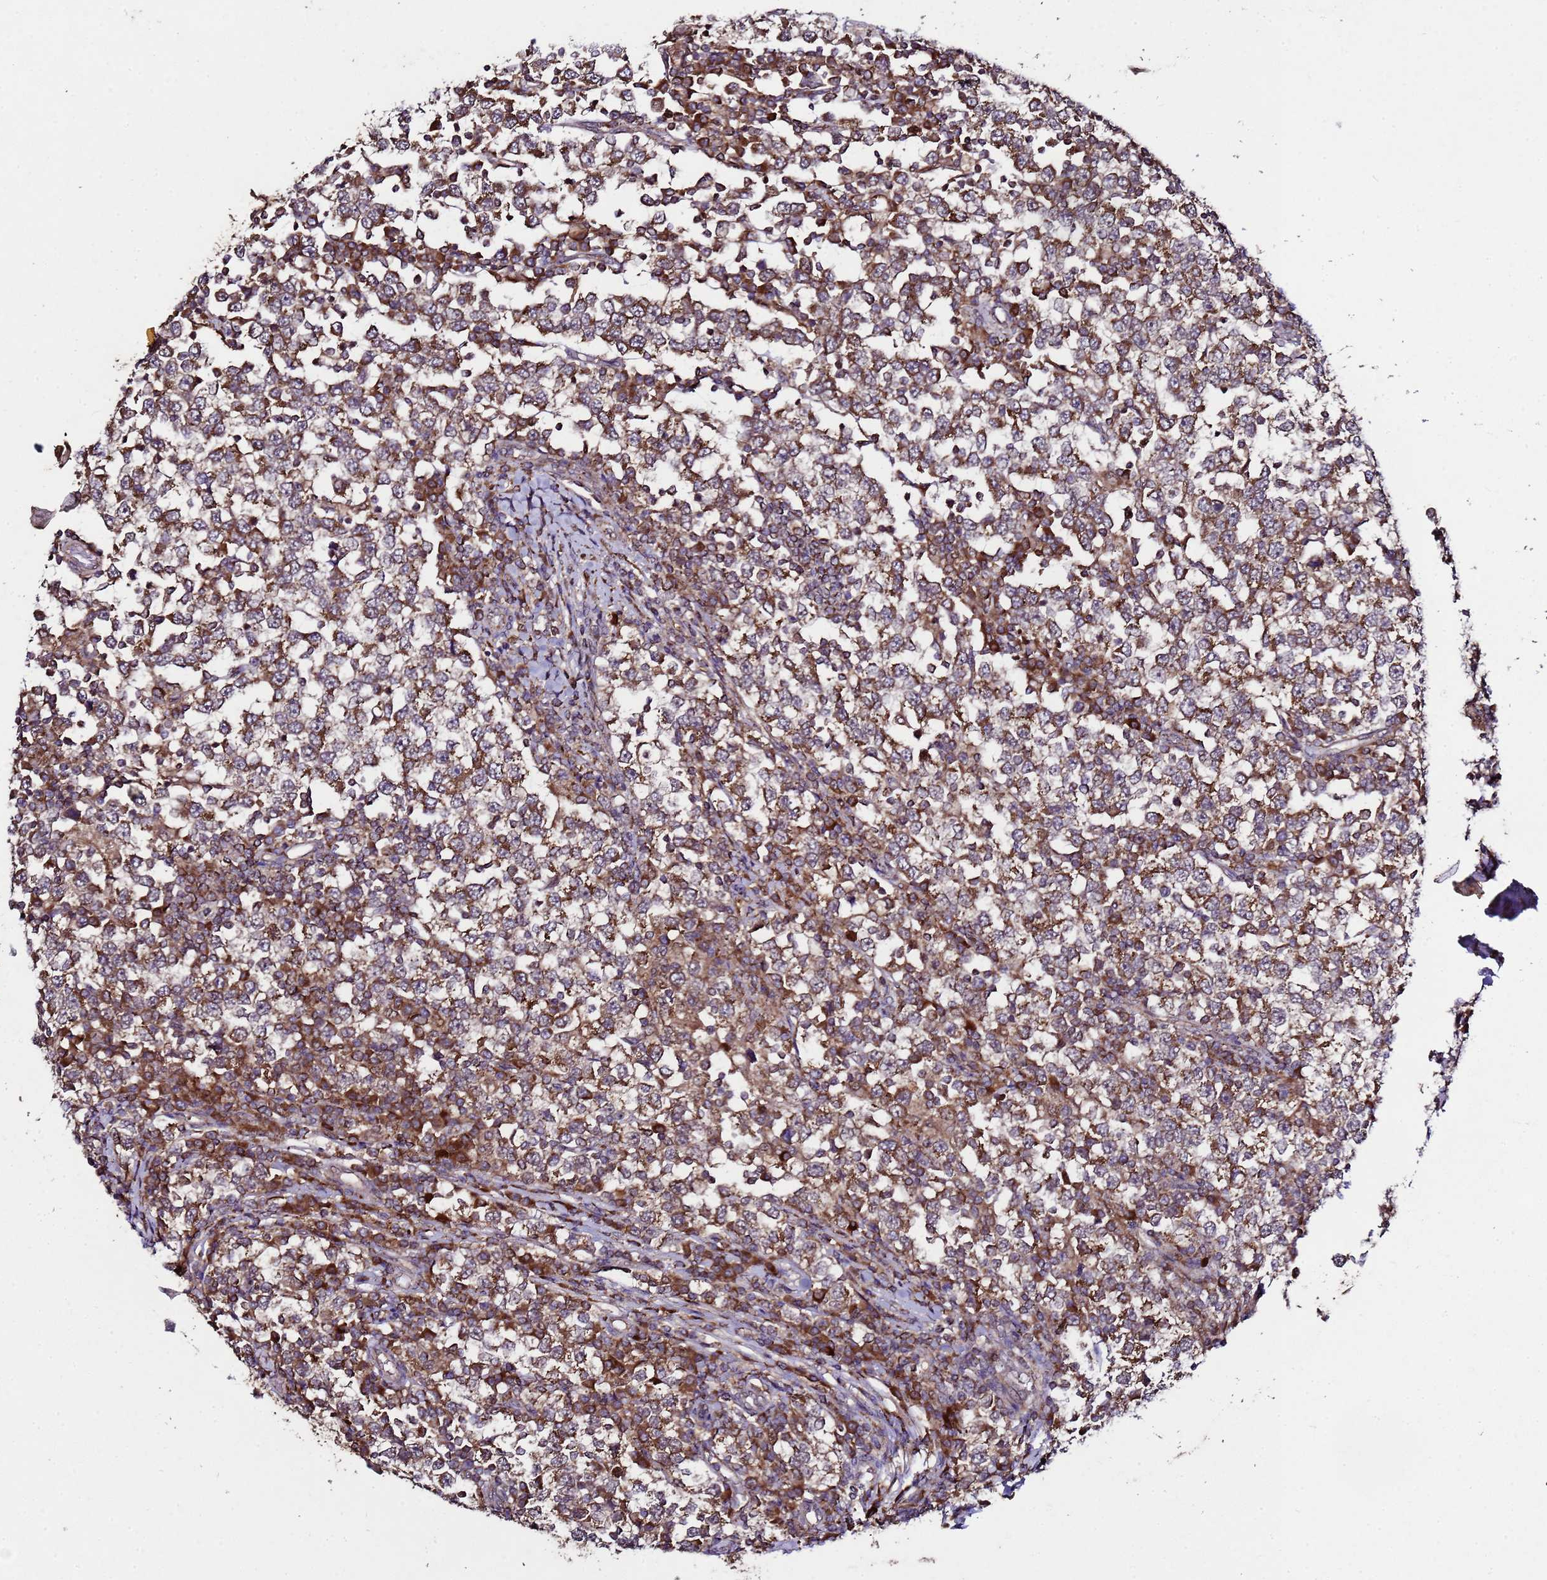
{"staining": {"intensity": "moderate", "quantity": ">75%", "location": "cytoplasmic/membranous"}, "tissue": "testis cancer", "cell_type": "Tumor cells", "image_type": "cancer", "snomed": [{"axis": "morphology", "description": "Seminoma, NOS"}, {"axis": "topography", "description": "Testis"}], "caption": "Immunohistochemical staining of human testis cancer (seminoma) reveals medium levels of moderate cytoplasmic/membranous staining in approximately >75% of tumor cells. The staining is performed using DAB (3,3'-diaminobenzidine) brown chromogen to label protein expression. The nuclei are counter-stained blue using hematoxylin.", "gene": "HSPBAP1", "patient": {"sex": "male", "age": 65}}